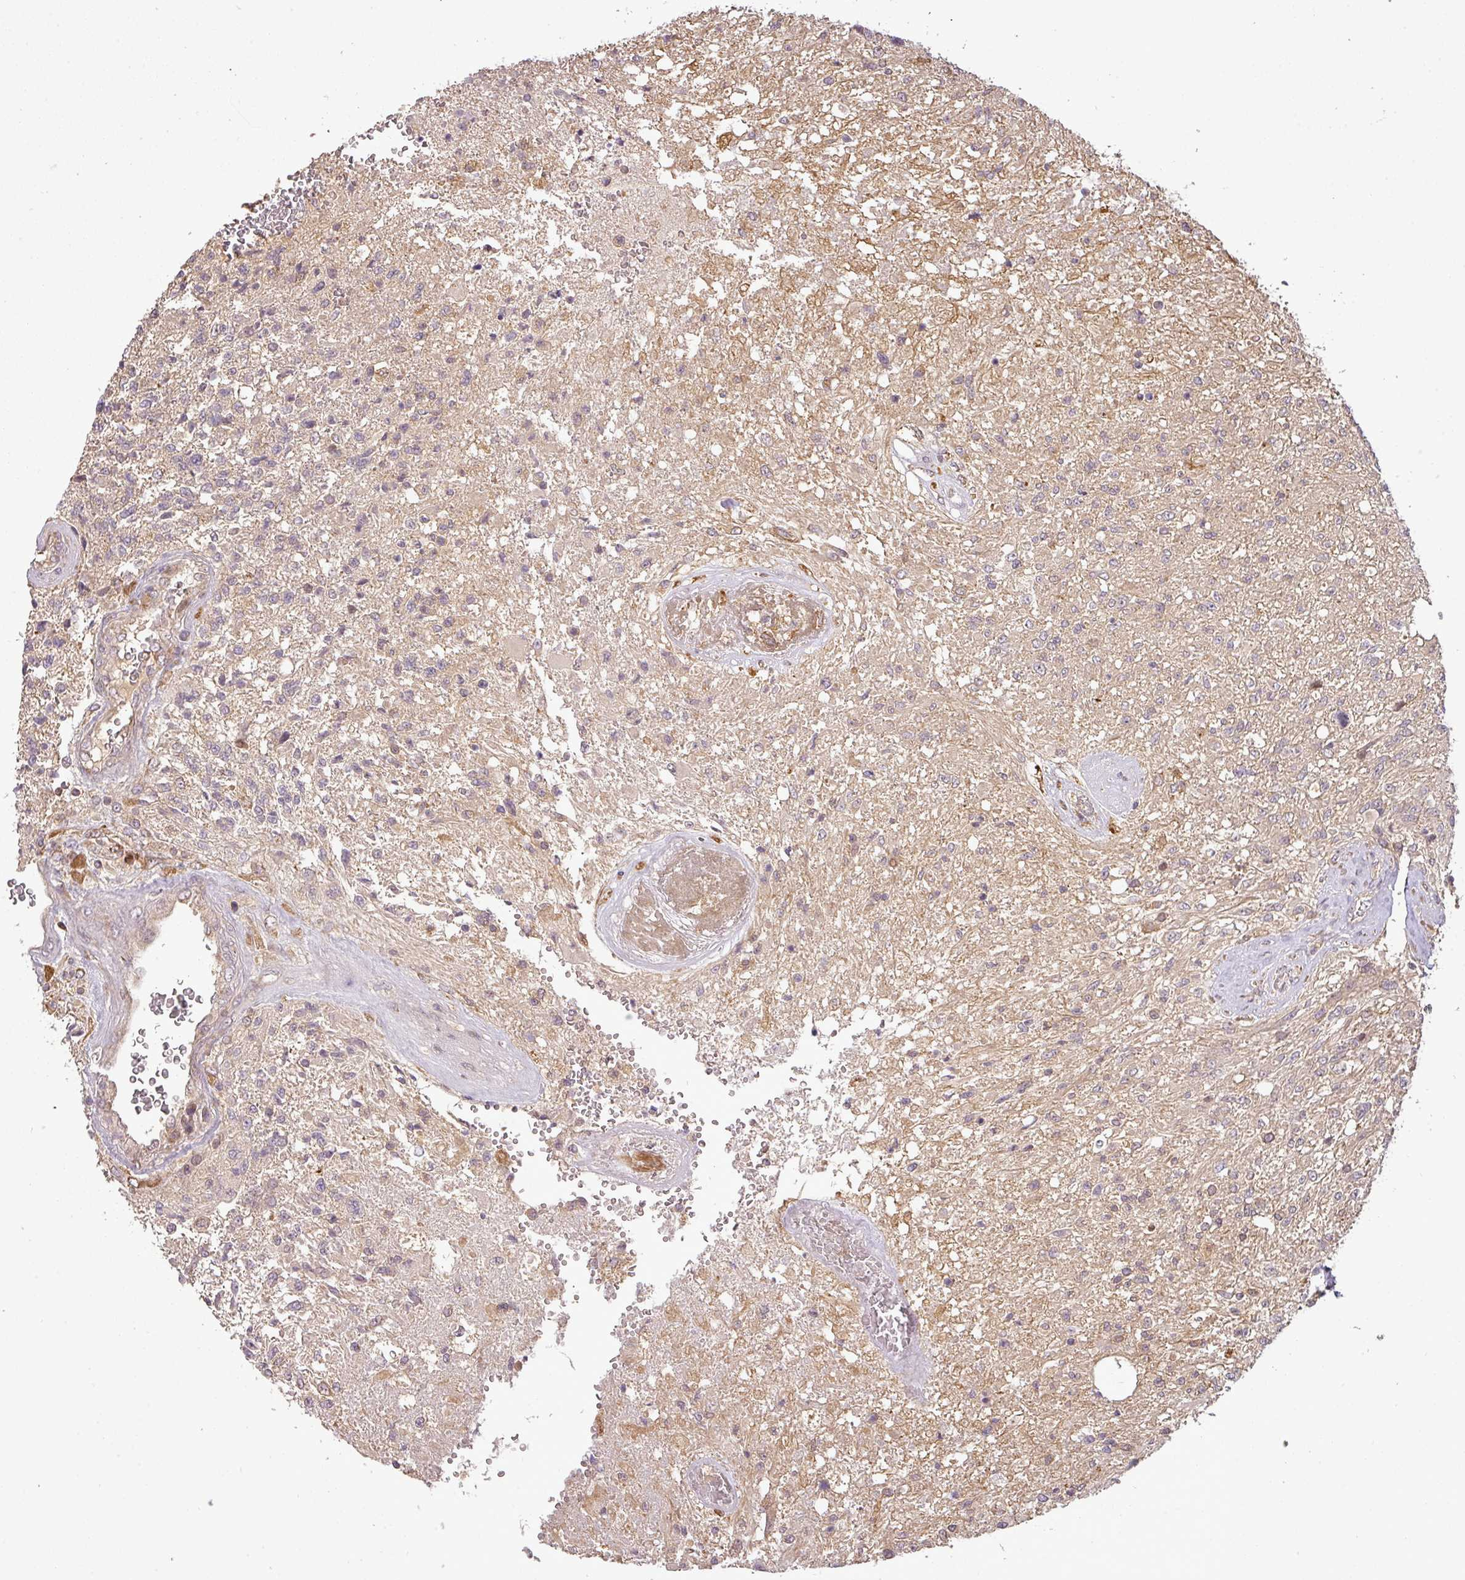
{"staining": {"intensity": "negative", "quantity": "none", "location": "none"}, "tissue": "glioma", "cell_type": "Tumor cells", "image_type": "cancer", "snomed": [{"axis": "morphology", "description": "Glioma, malignant, High grade"}, {"axis": "topography", "description": "Brain"}], "caption": "DAB (3,3'-diaminobenzidine) immunohistochemical staining of human malignant glioma (high-grade) shows no significant expression in tumor cells.", "gene": "FAIM", "patient": {"sex": "male", "age": 56}}